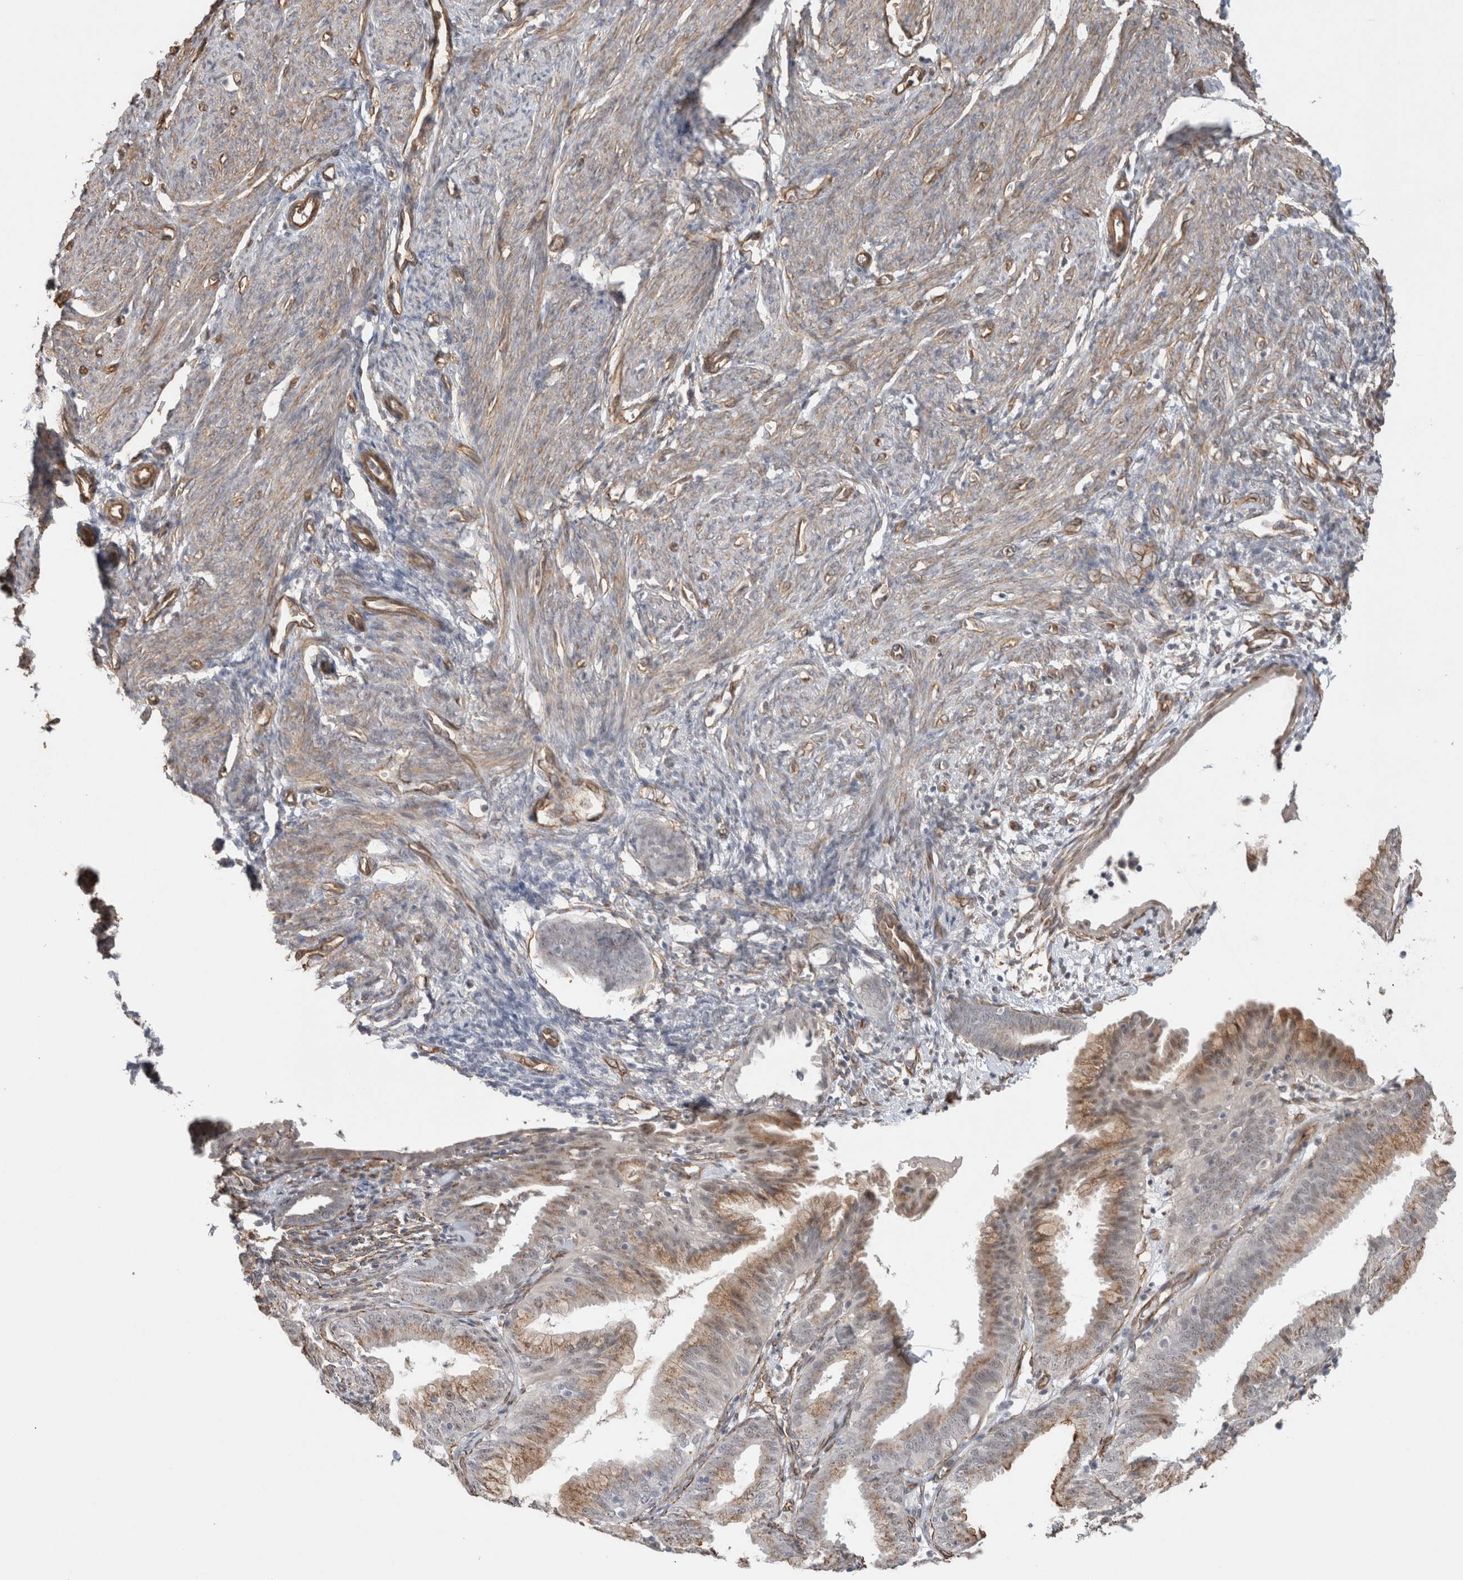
{"staining": {"intensity": "weak", "quantity": "25%-75%", "location": "cytoplasmic/membranous"}, "tissue": "endometrium", "cell_type": "Cells in endometrial stroma", "image_type": "normal", "snomed": [{"axis": "morphology", "description": "Normal tissue, NOS"}, {"axis": "morphology", "description": "Adenocarcinoma, NOS"}, {"axis": "topography", "description": "Endometrium"}], "caption": "Human endometrium stained for a protein (brown) exhibits weak cytoplasmic/membranous positive staining in approximately 25%-75% of cells in endometrial stroma.", "gene": "CAAP1", "patient": {"sex": "female", "age": 57}}